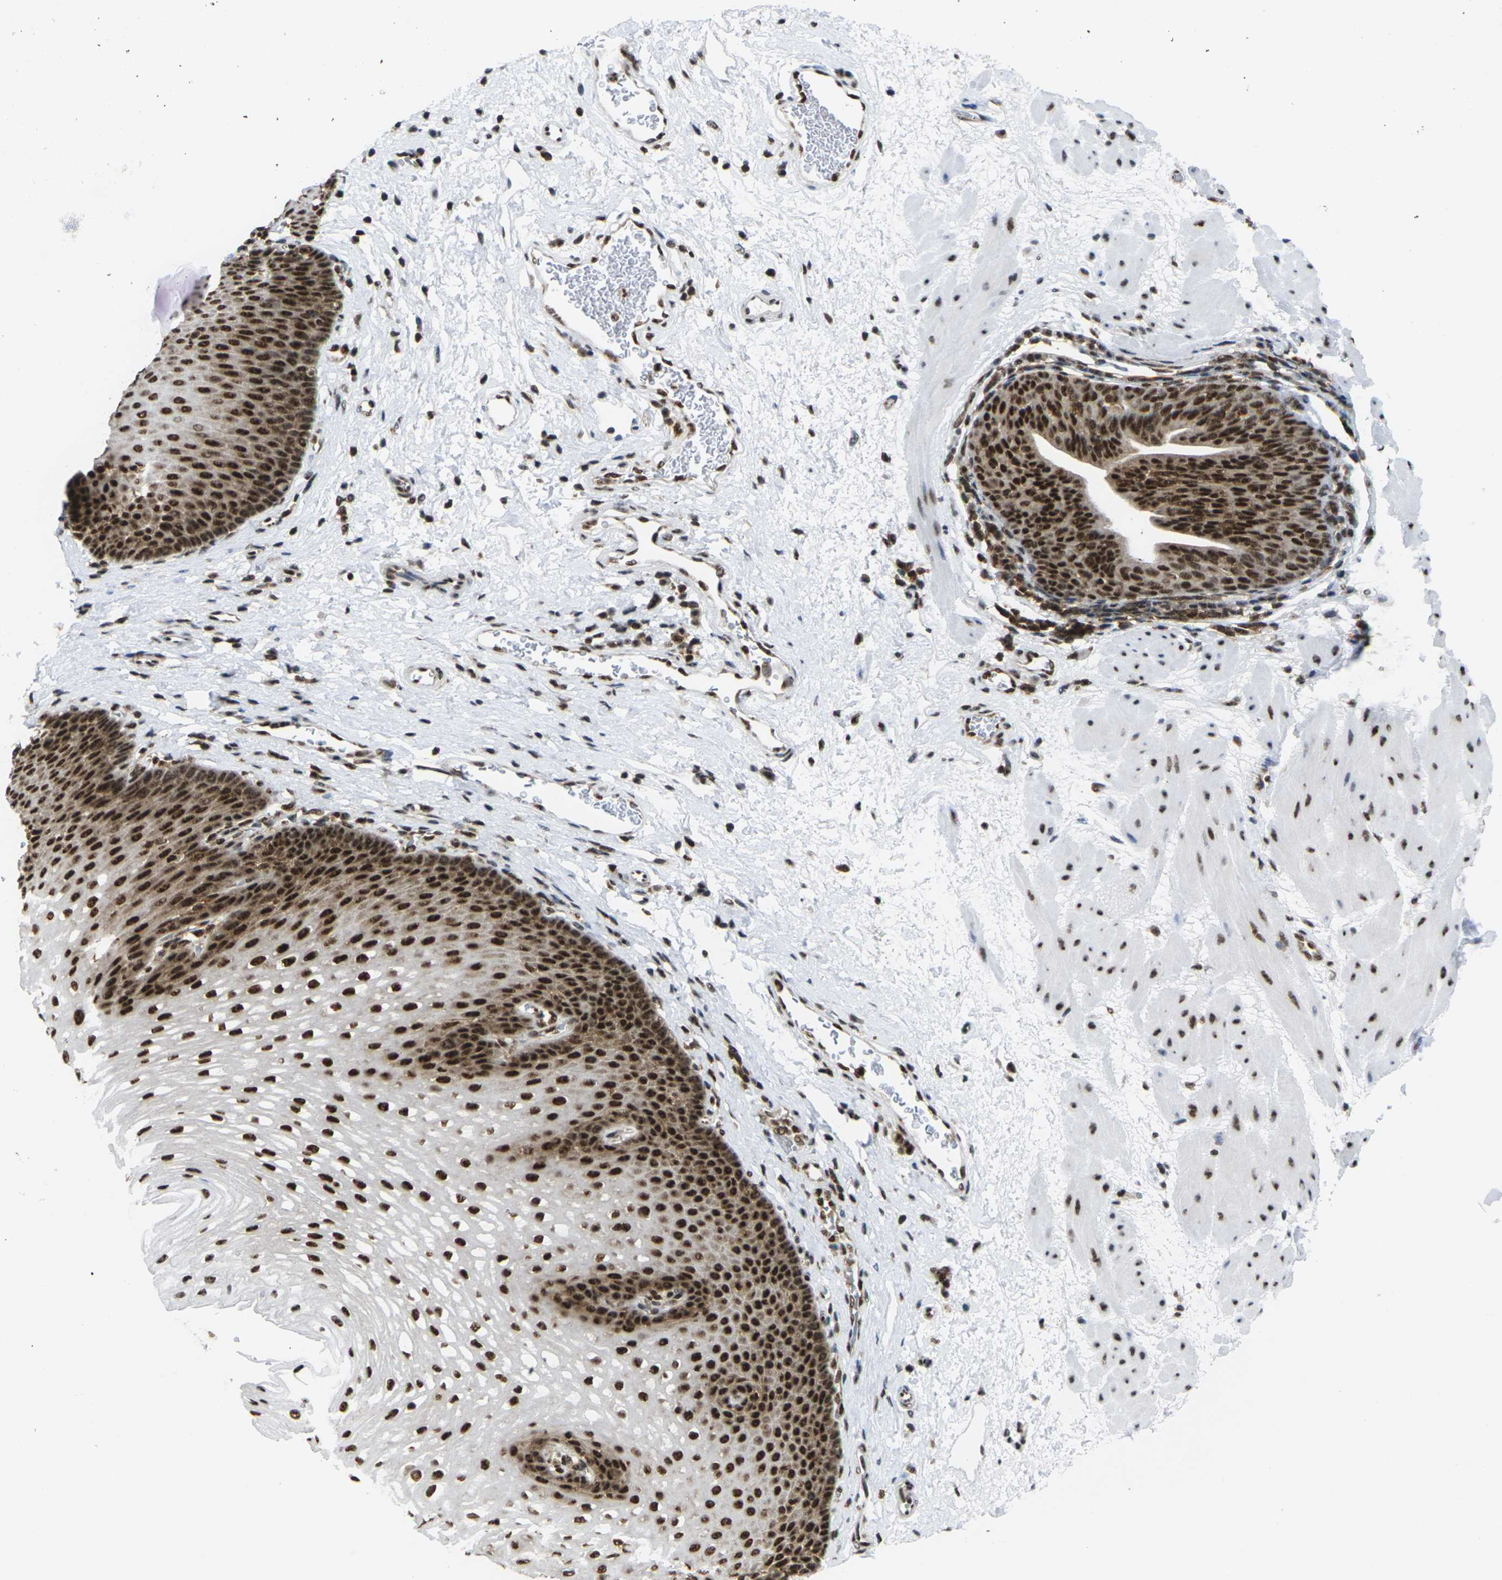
{"staining": {"intensity": "strong", "quantity": ">75%", "location": "nuclear"}, "tissue": "esophagus", "cell_type": "Squamous epithelial cells", "image_type": "normal", "snomed": [{"axis": "morphology", "description": "Normal tissue, NOS"}, {"axis": "topography", "description": "Esophagus"}], "caption": "Brown immunohistochemical staining in normal human esophagus reveals strong nuclear positivity in about >75% of squamous epithelial cells. (Stains: DAB (3,3'-diaminobenzidine) in brown, nuclei in blue, Microscopy: brightfield microscopy at high magnification).", "gene": "MAGOH", "patient": {"sex": "male", "age": 48}}